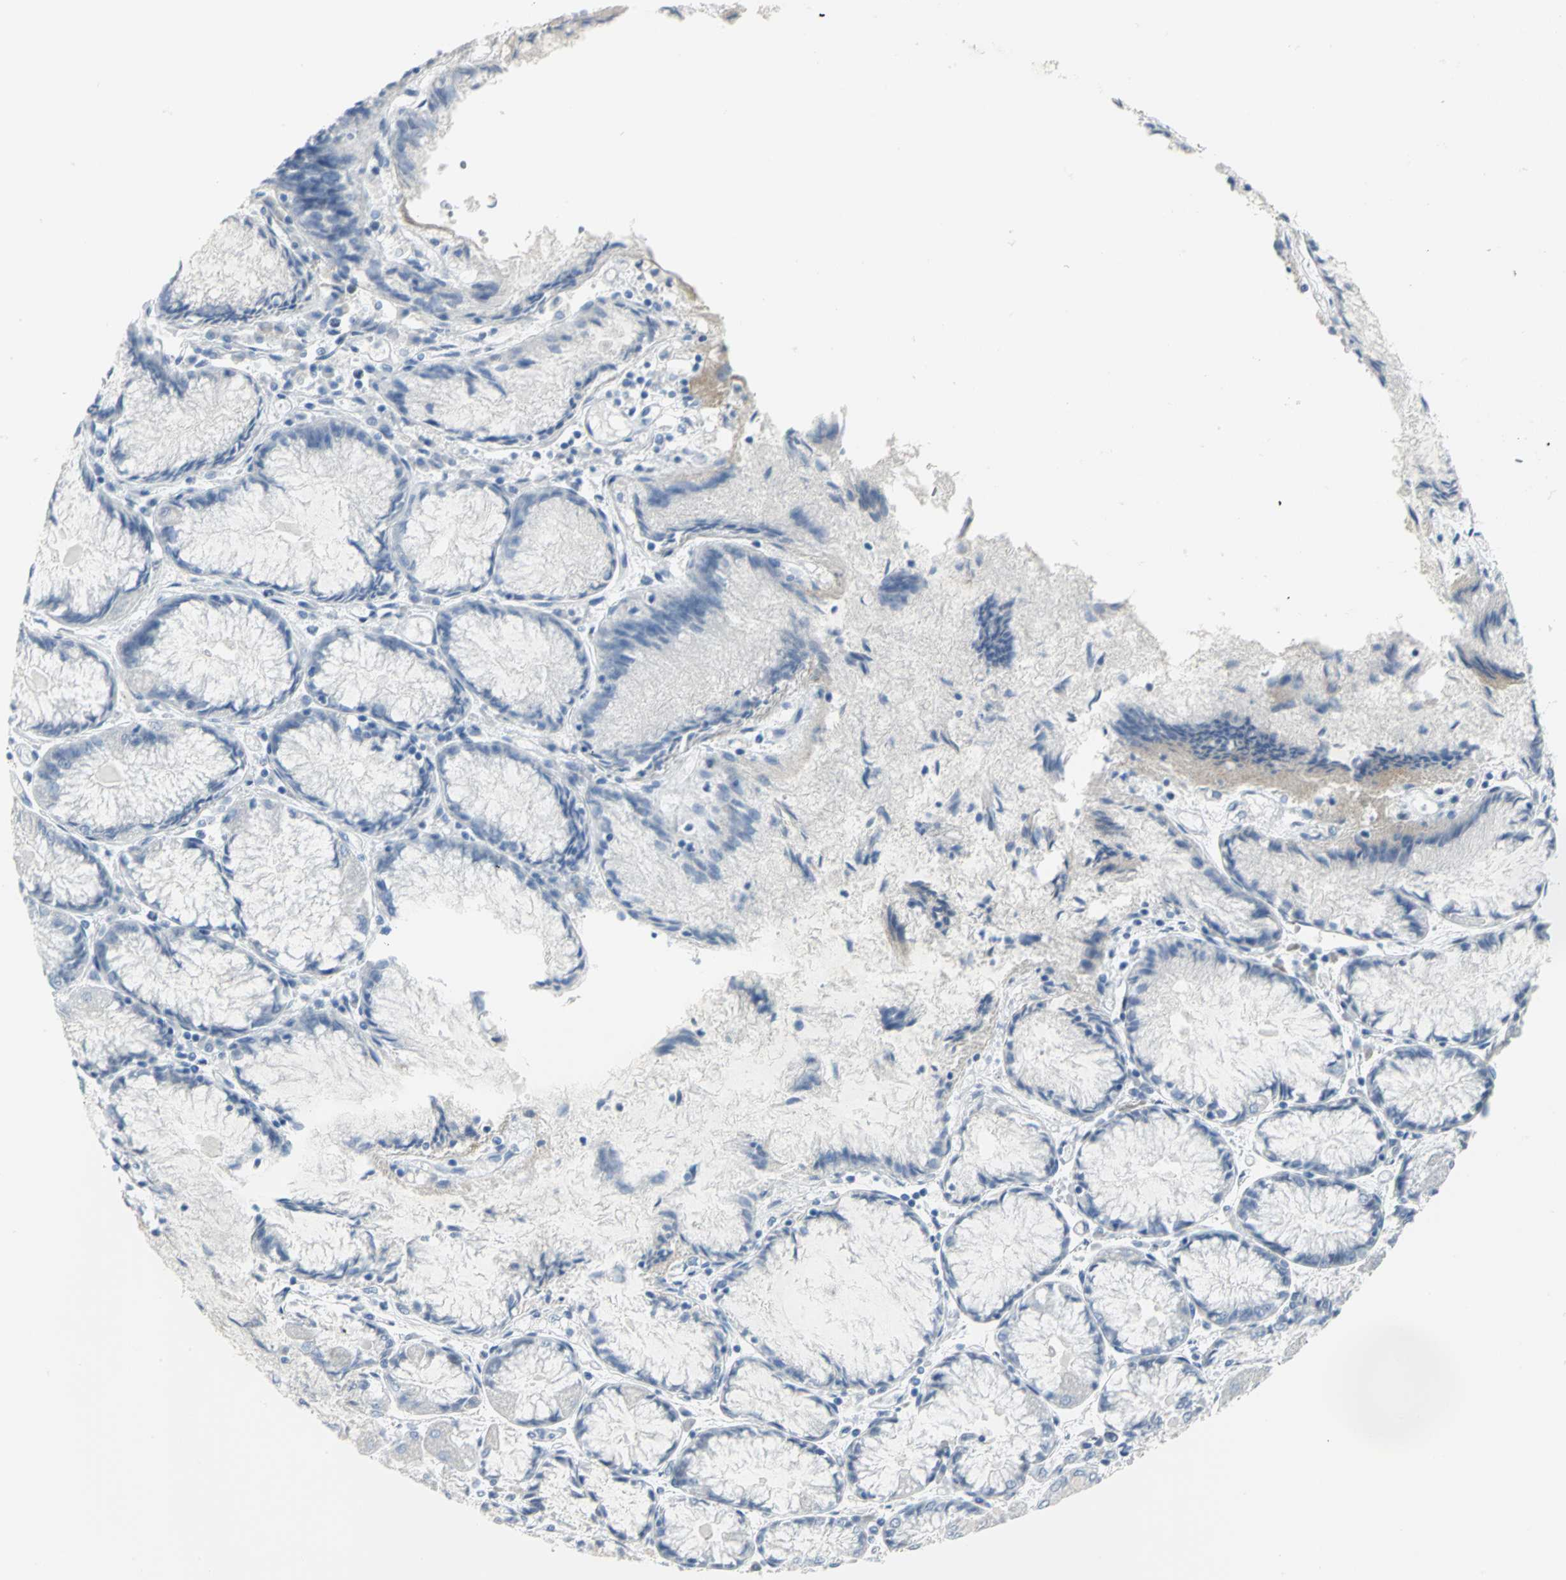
{"staining": {"intensity": "negative", "quantity": "none", "location": "none"}, "tissue": "stomach cancer", "cell_type": "Tumor cells", "image_type": "cancer", "snomed": [{"axis": "morphology", "description": "Normal tissue, NOS"}, {"axis": "morphology", "description": "Adenocarcinoma, NOS"}, {"axis": "topography", "description": "Stomach, upper"}, {"axis": "topography", "description": "Stomach"}], "caption": "The image displays no staining of tumor cells in stomach cancer (adenocarcinoma). The staining is performed using DAB (3,3'-diaminobenzidine) brown chromogen with nuclei counter-stained in using hematoxylin.", "gene": "MCM3", "patient": {"sex": "male", "age": 59}}